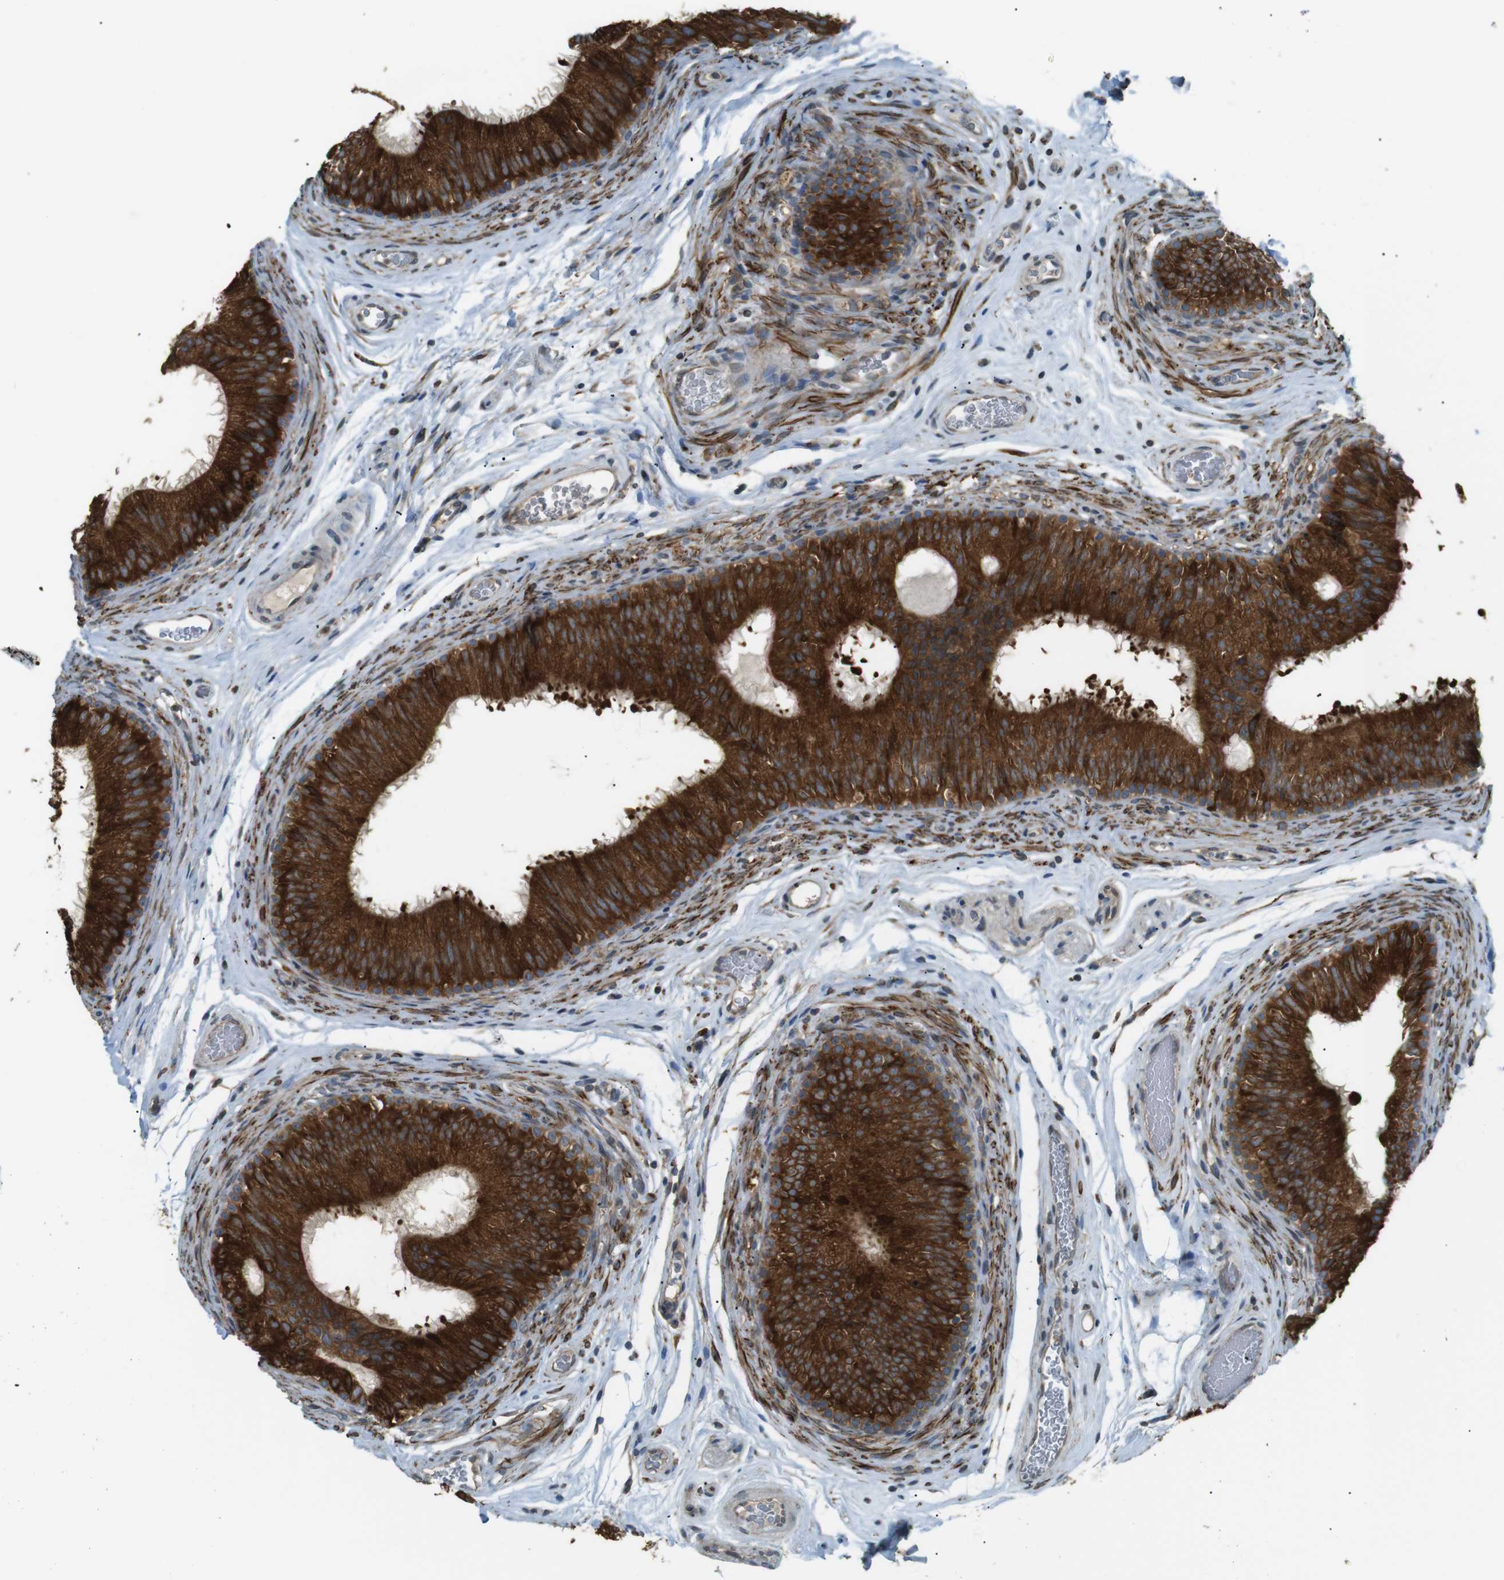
{"staining": {"intensity": "strong", "quantity": ">75%", "location": "cytoplasmic/membranous"}, "tissue": "epididymis", "cell_type": "Glandular cells", "image_type": "normal", "snomed": [{"axis": "morphology", "description": "Normal tissue, NOS"}, {"axis": "topography", "description": "Epididymis"}], "caption": "High-power microscopy captured an immunohistochemistry photomicrograph of unremarkable epididymis, revealing strong cytoplasmic/membranous expression in about >75% of glandular cells. (DAB IHC, brown staining for protein, blue staining for nuclei).", "gene": "TMED4", "patient": {"sex": "male", "age": 36}}